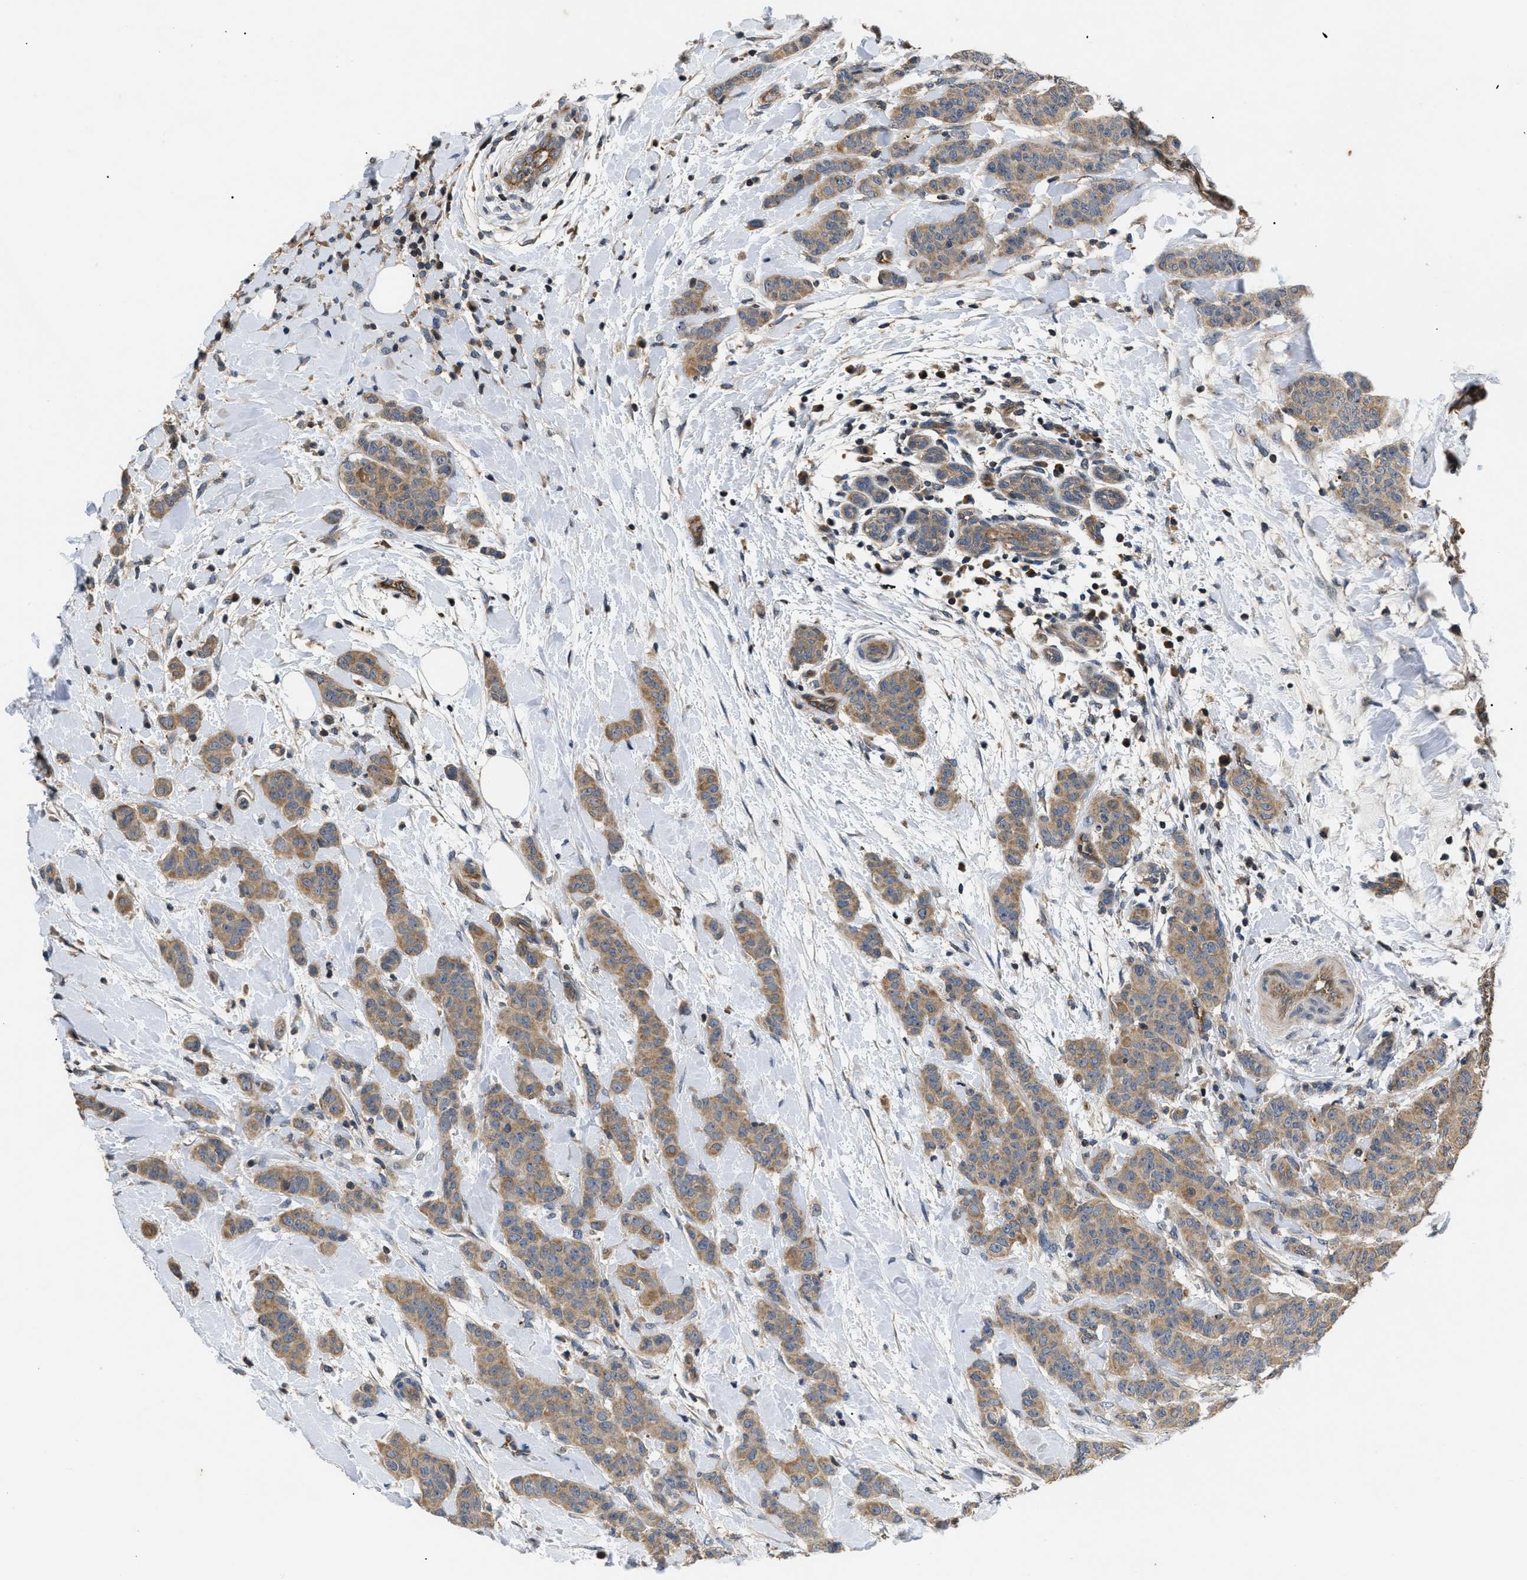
{"staining": {"intensity": "weak", "quantity": ">75%", "location": "cytoplasmic/membranous"}, "tissue": "breast cancer", "cell_type": "Tumor cells", "image_type": "cancer", "snomed": [{"axis": "morphology", "description": "Normal tissue, NOS"}, {"axis": "morphology", "description": "Duct carcinoma"}, {"axis": "topography", "description": "Breast"}], "caption": "Tumor cells demonstrate weak cytoplasmic/membranous positivity in about >75% of cells in breast cancer.", "gene": "HMGCR", "patient": {"sex": "female", "age": 40}}